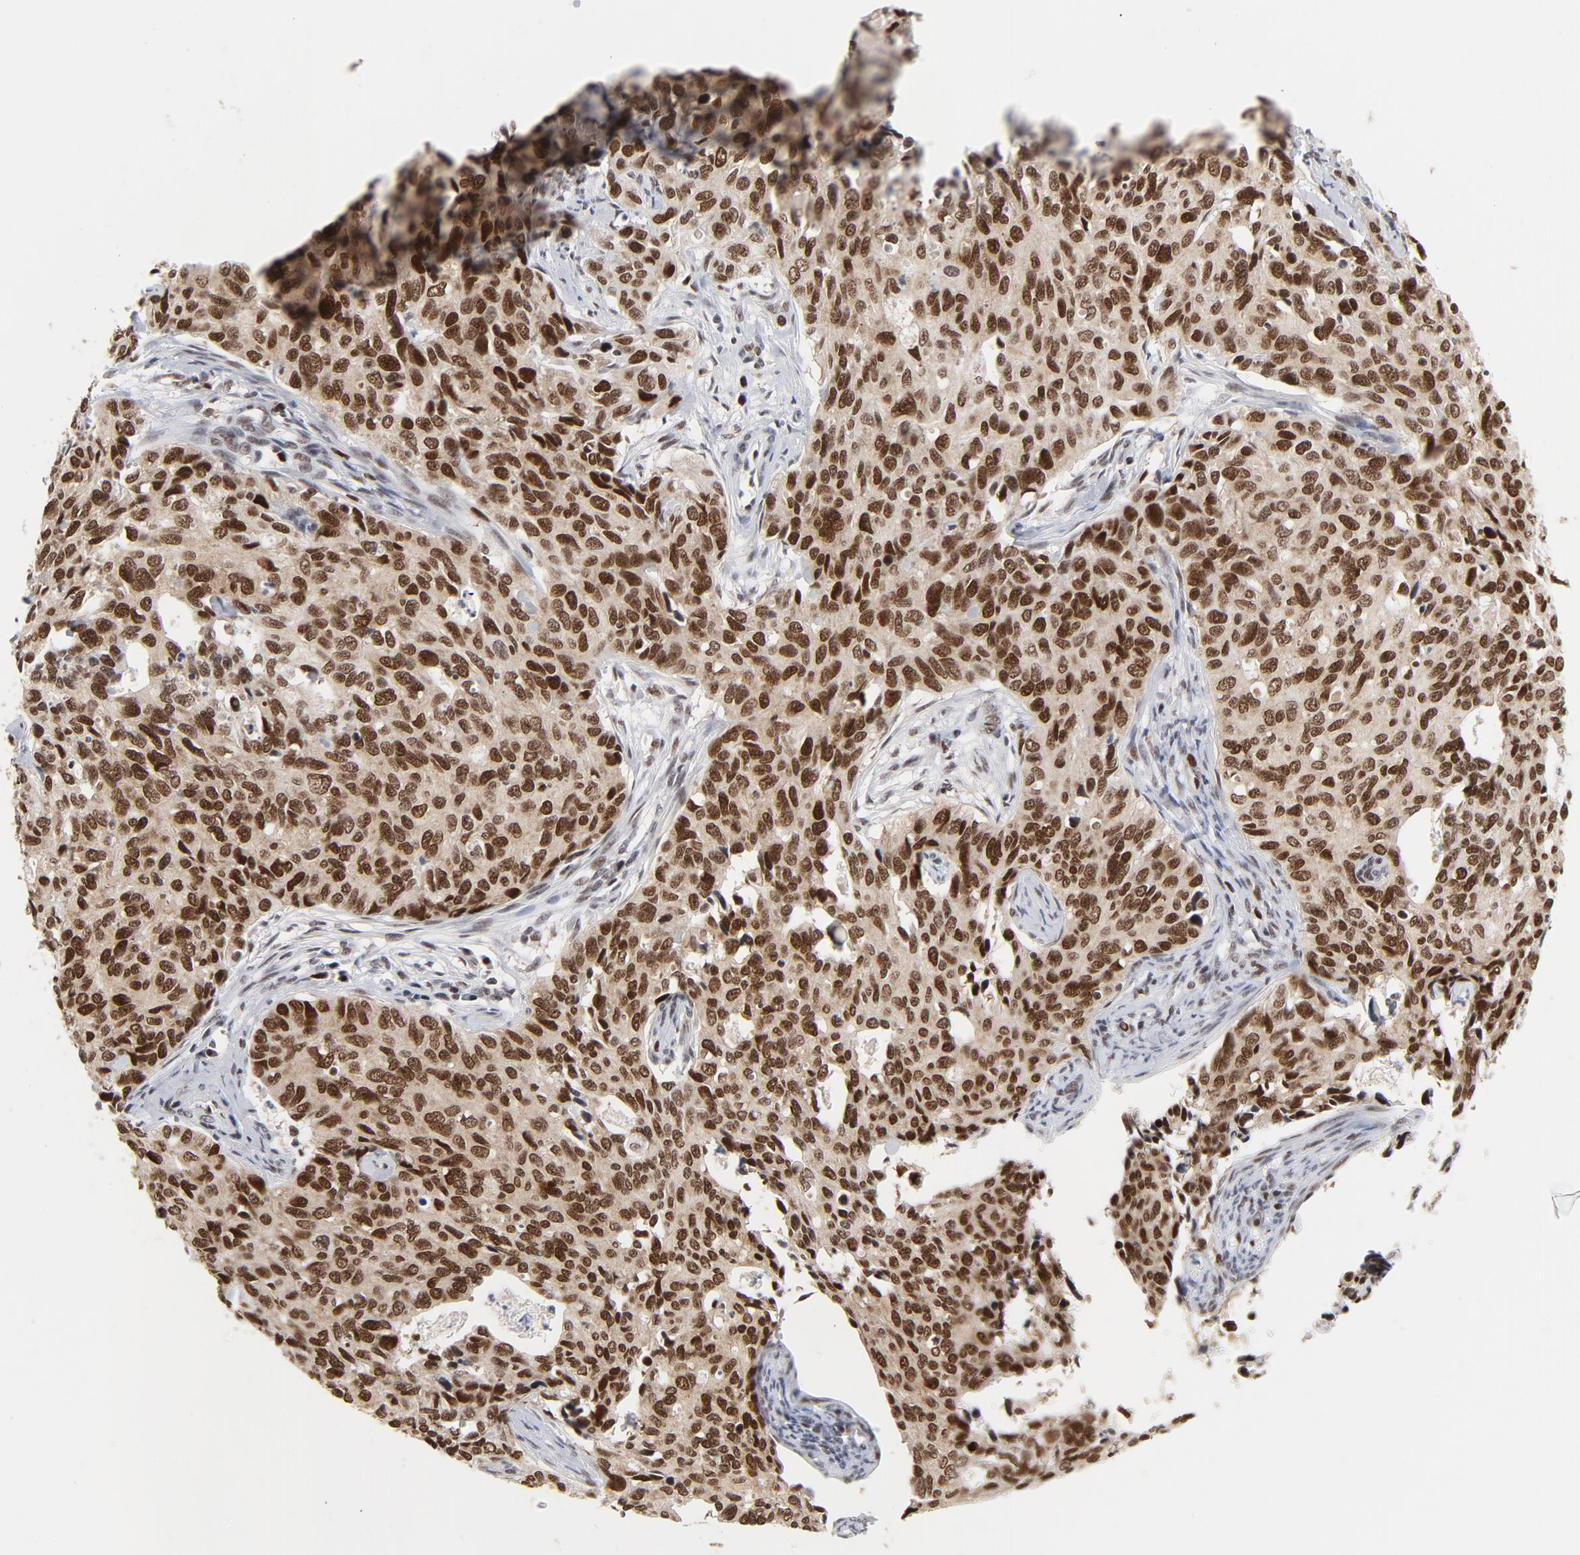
{"staining": {"intensity": "moderate", "quantity": ">75%", "location": "nuclear"}, "tissue": "cervical cancer", "cell_type": "Tumor cells", "image_type": "cancer", "snomed": [{"axis": "morphology", "description": "Squamous cell carcinoma, NOS"}, {"axis": "topography", "description": "Cervix"}], "caption": "A brown stain highlights moderate nuclear positivity of a protein in cervical cancer tumor cells.", "gene": "RFC4", "patient": {"sex": "female", "age": 45}}